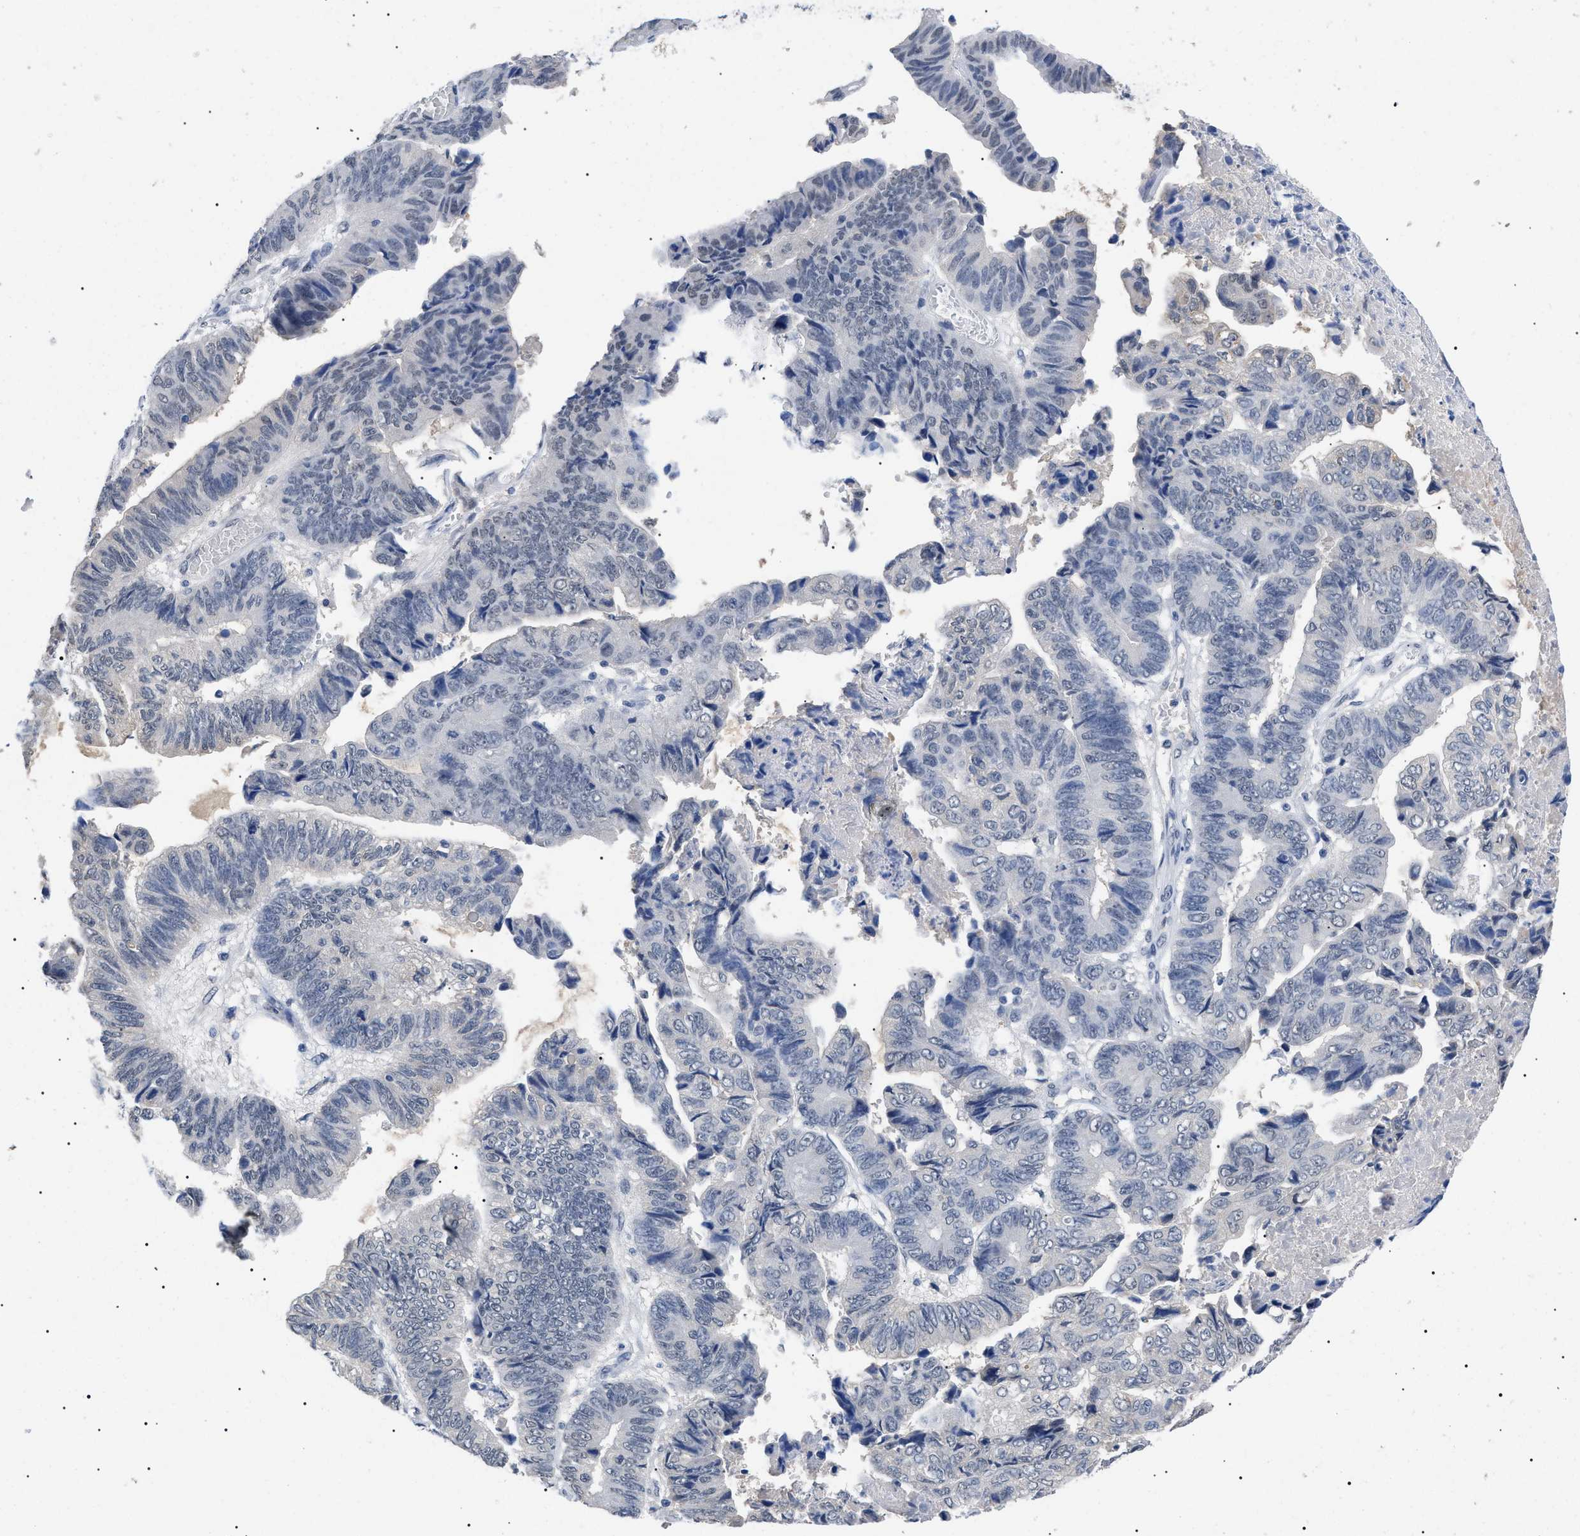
{"staining": {"intensity": "negative", "quantity": "none", "location": "none"}, "tissue": "stomach cancer", "cell_type": "Tumor cells", "image_type": "cancer", "snomed": [{"axis": "morphology", "description": "Adenocarcinoma, NOS"}, {"axis": "topography", "description": "Stomach, lower"}], "caption": "DAB (3,3'-diaminobenzidine) immunohistochemical staining of stomach cancer displays no significant positivity in tumor cells.", "gene": "PRRT2", "patient": {"sex": "male", "age": 77}}